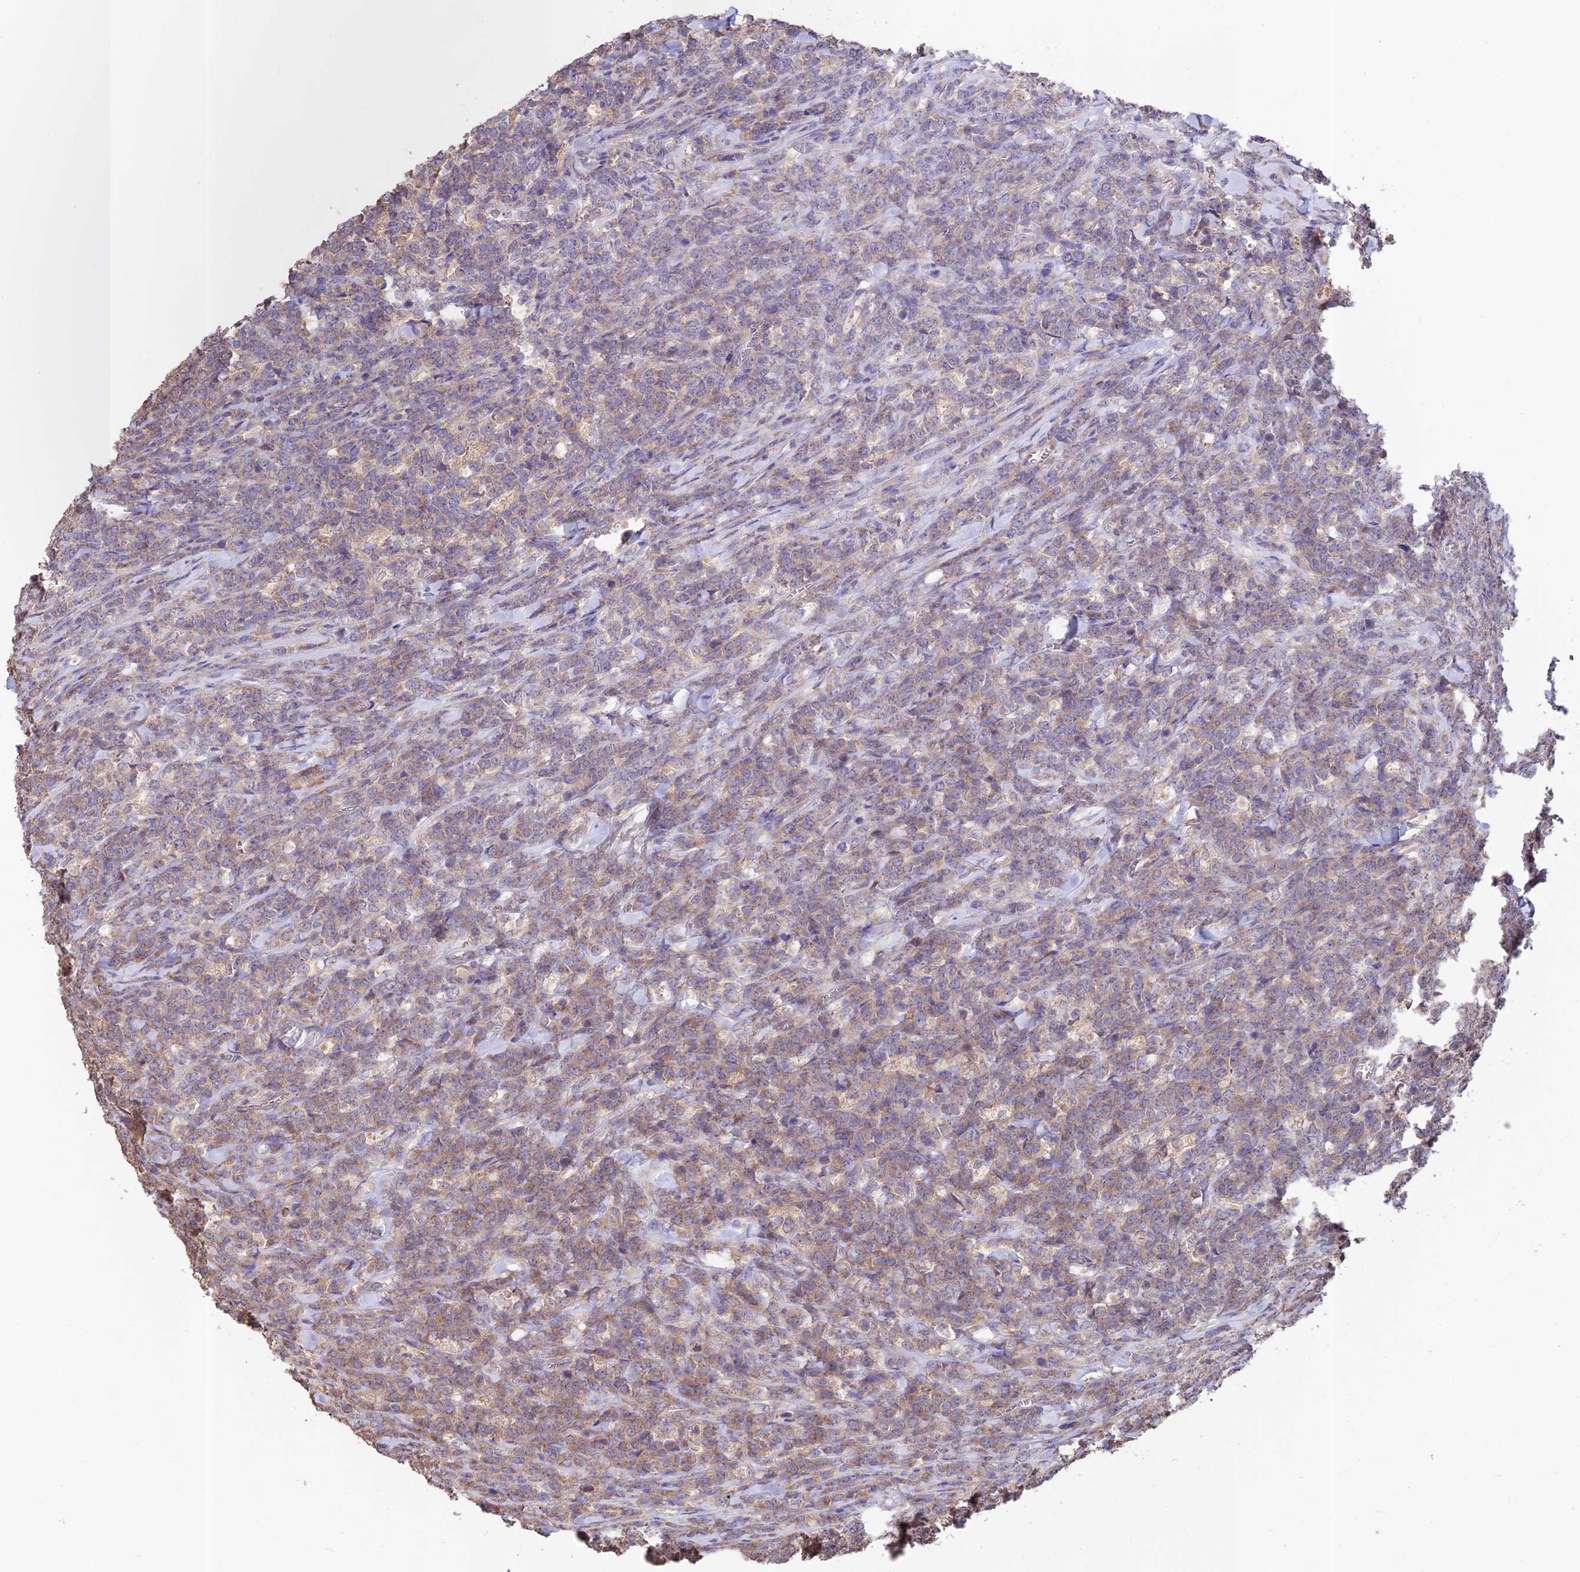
{"staining": {"intensity": "weak", "quantity": "25%-75%", "location": "cytoplasmic/membranous"}, "tissue": "lymphoma", "cell_type": "Tumor cells", "image_type": "cancer", "snomed": [{"axis": "morphology", "description": "Malignant lymphoma, non-Hodgkin's type, High grade"}, {"axis": "topography", "description": "Small intestine"}], "caption": "Lymphoma tissue displays weak cytoplasmic/membranous expression in approximately 25%-75% of tumor cells", "gene": "EMC3", "patient": {"sex": "male", "age": 8}}